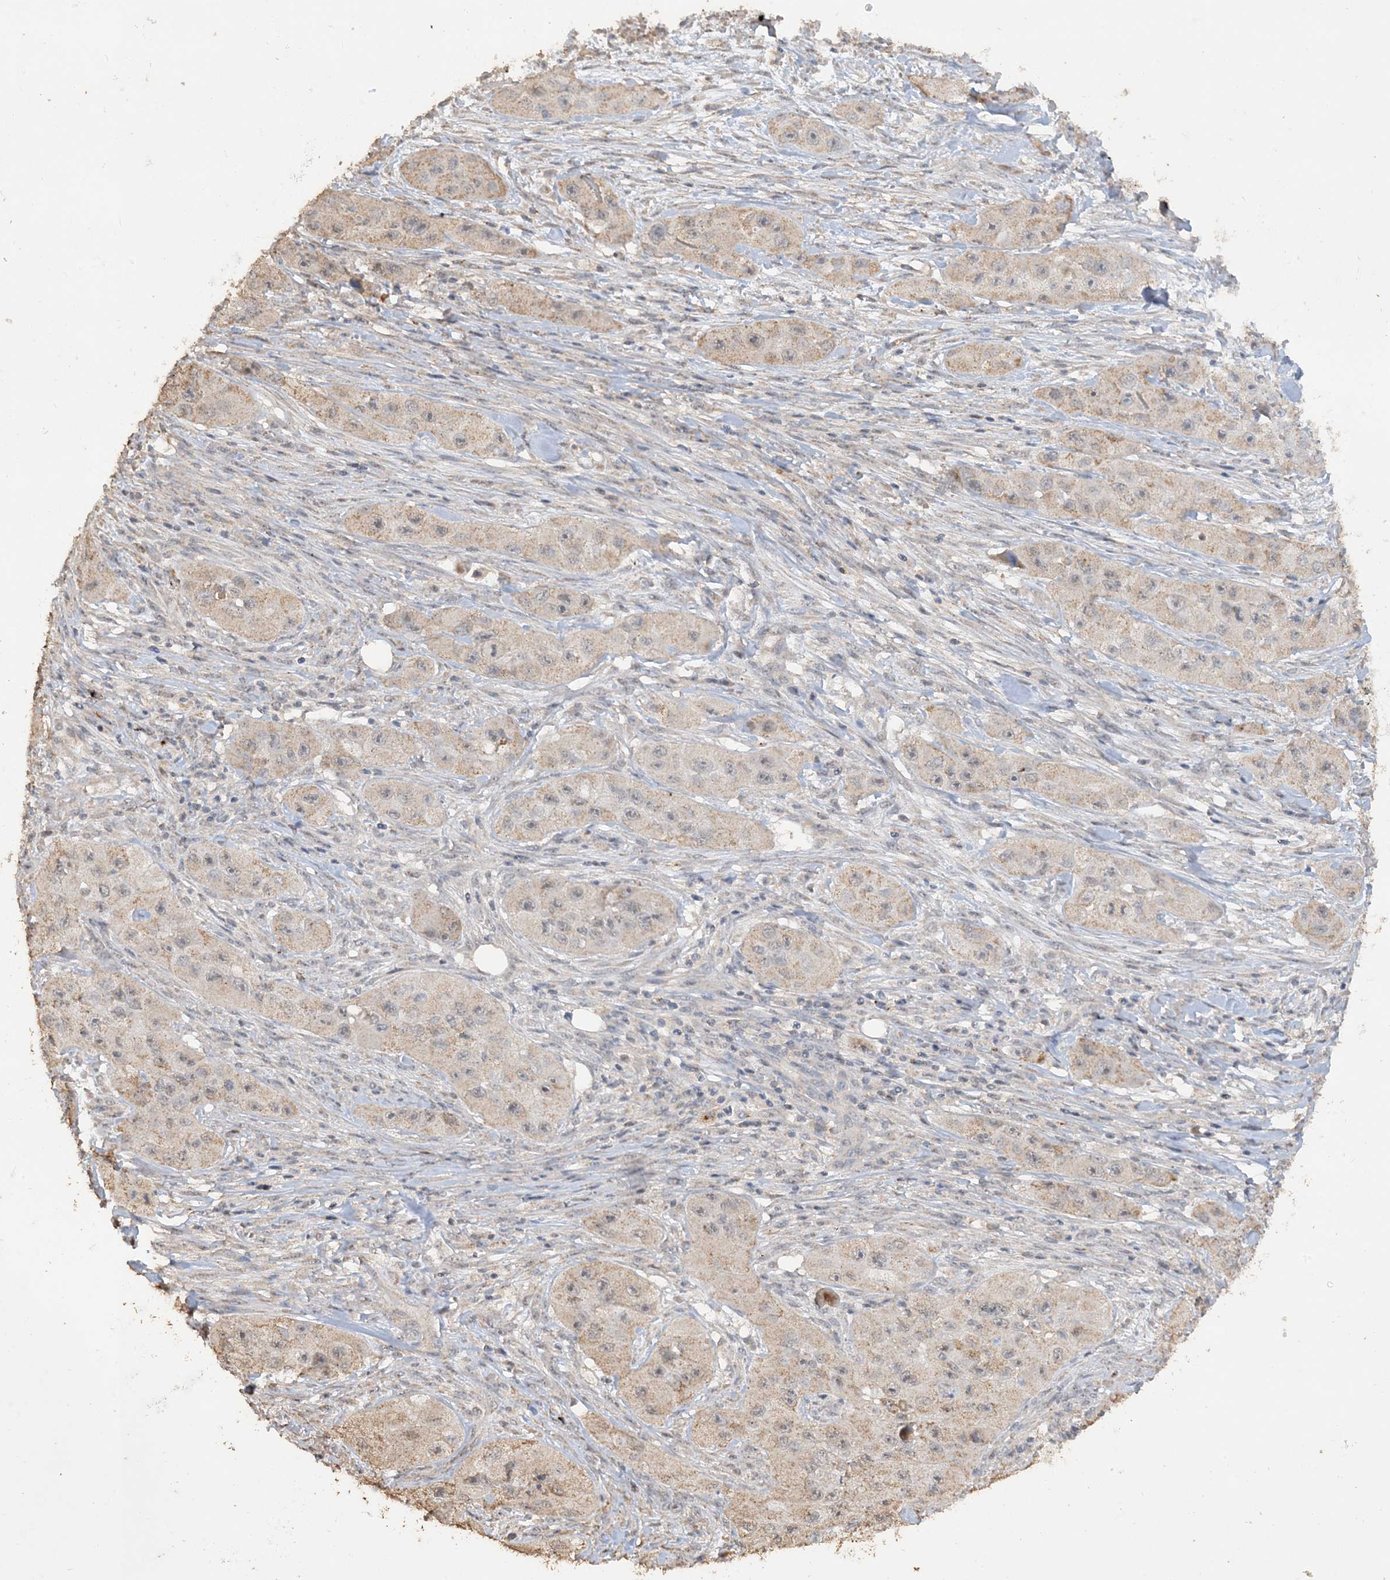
{"staining": {"intensity": "weak", "quantity": ">75%", "location": "cytoplasmic/membranous,nuclear"}, "tissue": "skin cancer", "cell_type": "Tumor cells", "image_type": "cancer", "snomed": [{"axis": "morphology", "description": "Squamous cell carcinoma, NOS"}, {"axis": "topography", "description": "Skin"}, {"axis": "topography", "description": "Subcutis"}], "caption": "This is an image of IHC staining of skin squamous cell carcinoma, which shows weak positivity in the cytoplasmic/membranous and nuclear of tumor cells.", "gene": "SFMBT2", "patient": {"sex": "male", "age": 73}}